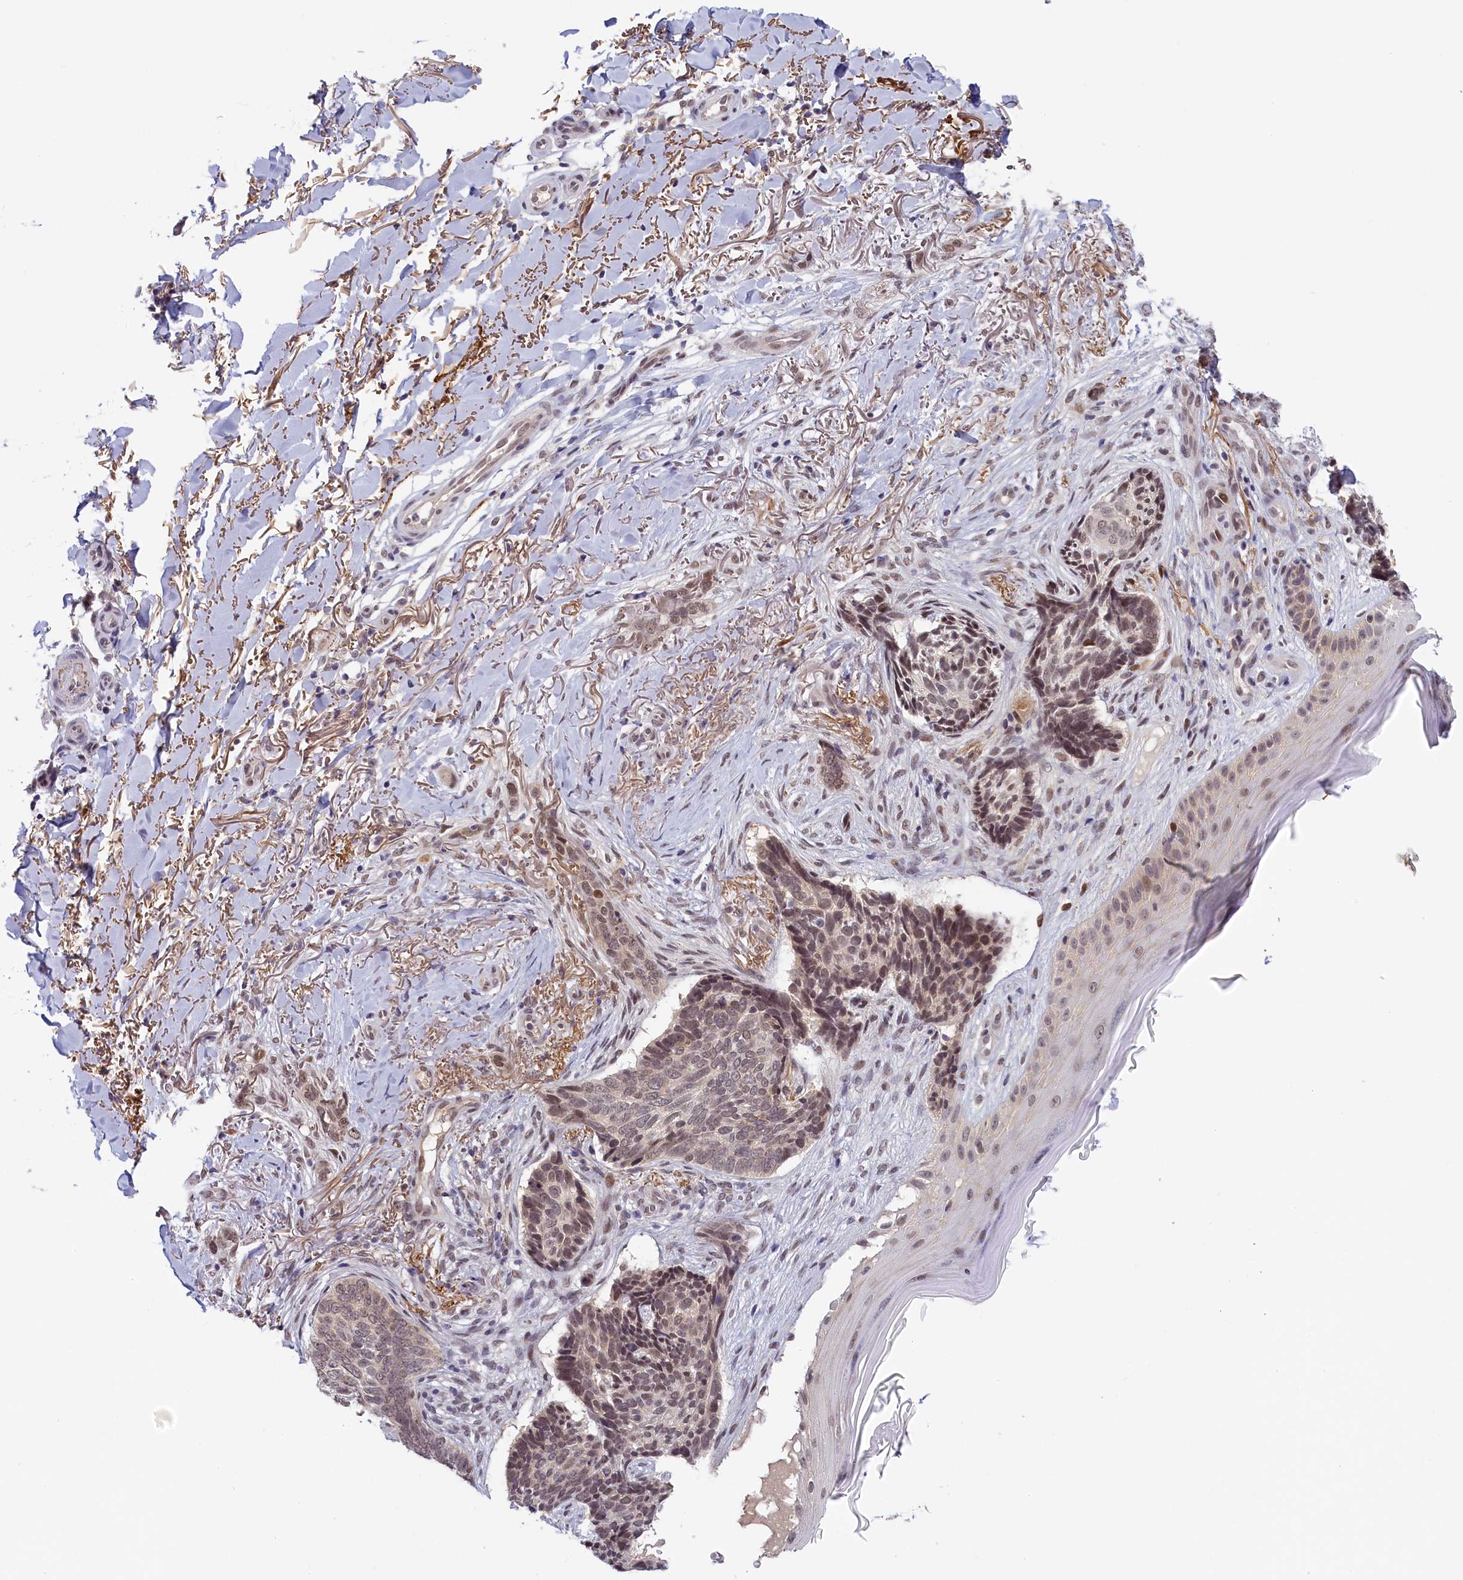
{"staining": {"intensity": "weak", "quantity": "25%-75%", "location": "nuclear"}, "tissue": "skin cancer", "cell_type": "Tumor cells", "image_type": "cancer", "snomed": [{"axis": "morphology", "description": "Normal tissue, NOS"}, {"axis": "morphology", "description": "Basal cell carcinoma"}, {"axis": "topography", "description": "Skin"}], "caption": "Skin cancer (basal cell carcinoma) stained with a brown dye shows weak nuclear positive staining in approximately 25%-75% of tumor cells.", "gene": "SEC31B", "patient": {"sex": "female", "age": 67}}